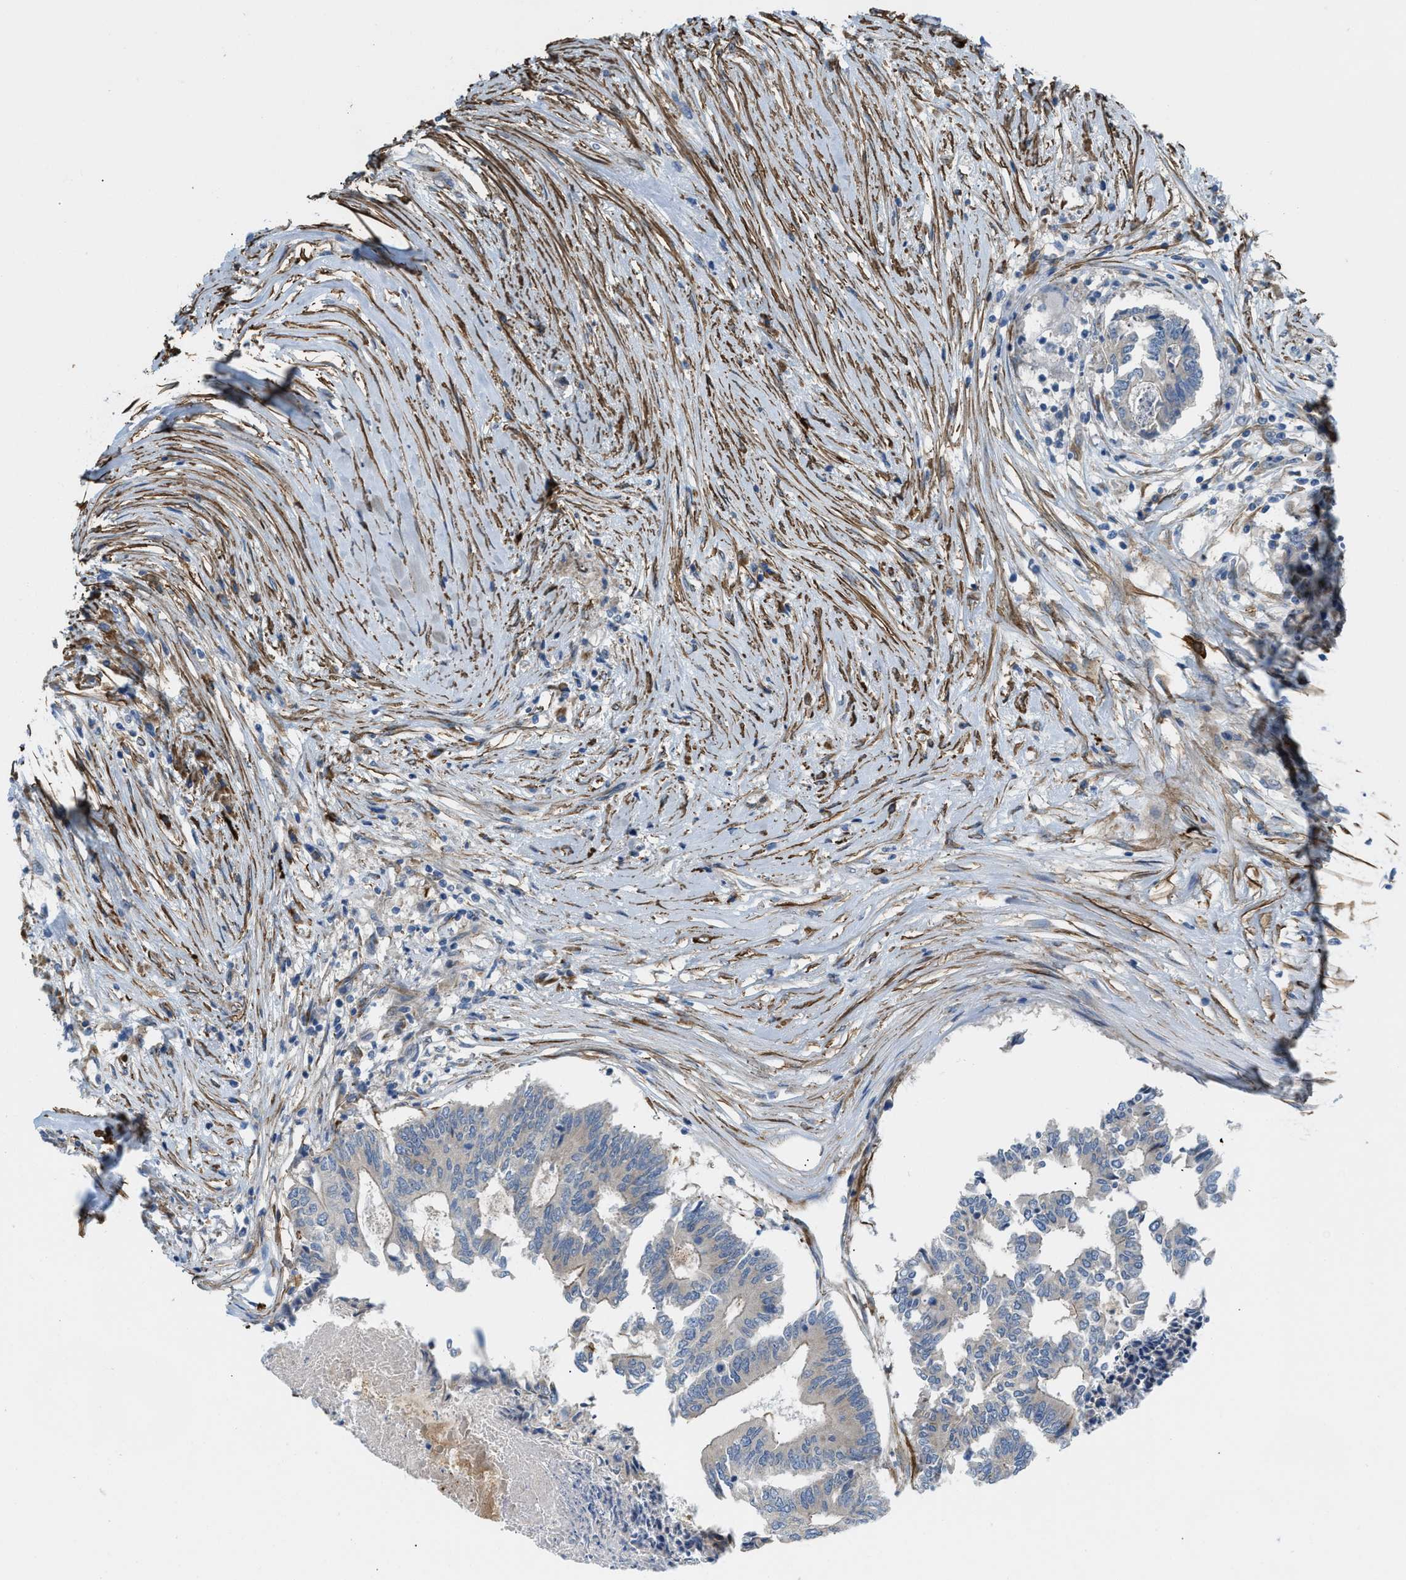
{"staining": {"intensity": "negative", "quantity": "none", "location": "none"}, "tissue": "colorectal cancer", "cell_type": "Tumor cells", "image_type": "cancer", "snomed": [{"axis": "morphology", "description": "Adenocarcinoma, NOS"}, {"axis": "topography", "description": "Rectum"}], "caption": "Tumor cells show no significant expression in colorectal adenocarcinoma.", "gene": "BMPR1A", "patient": {"sex": "male", "age": 63}}